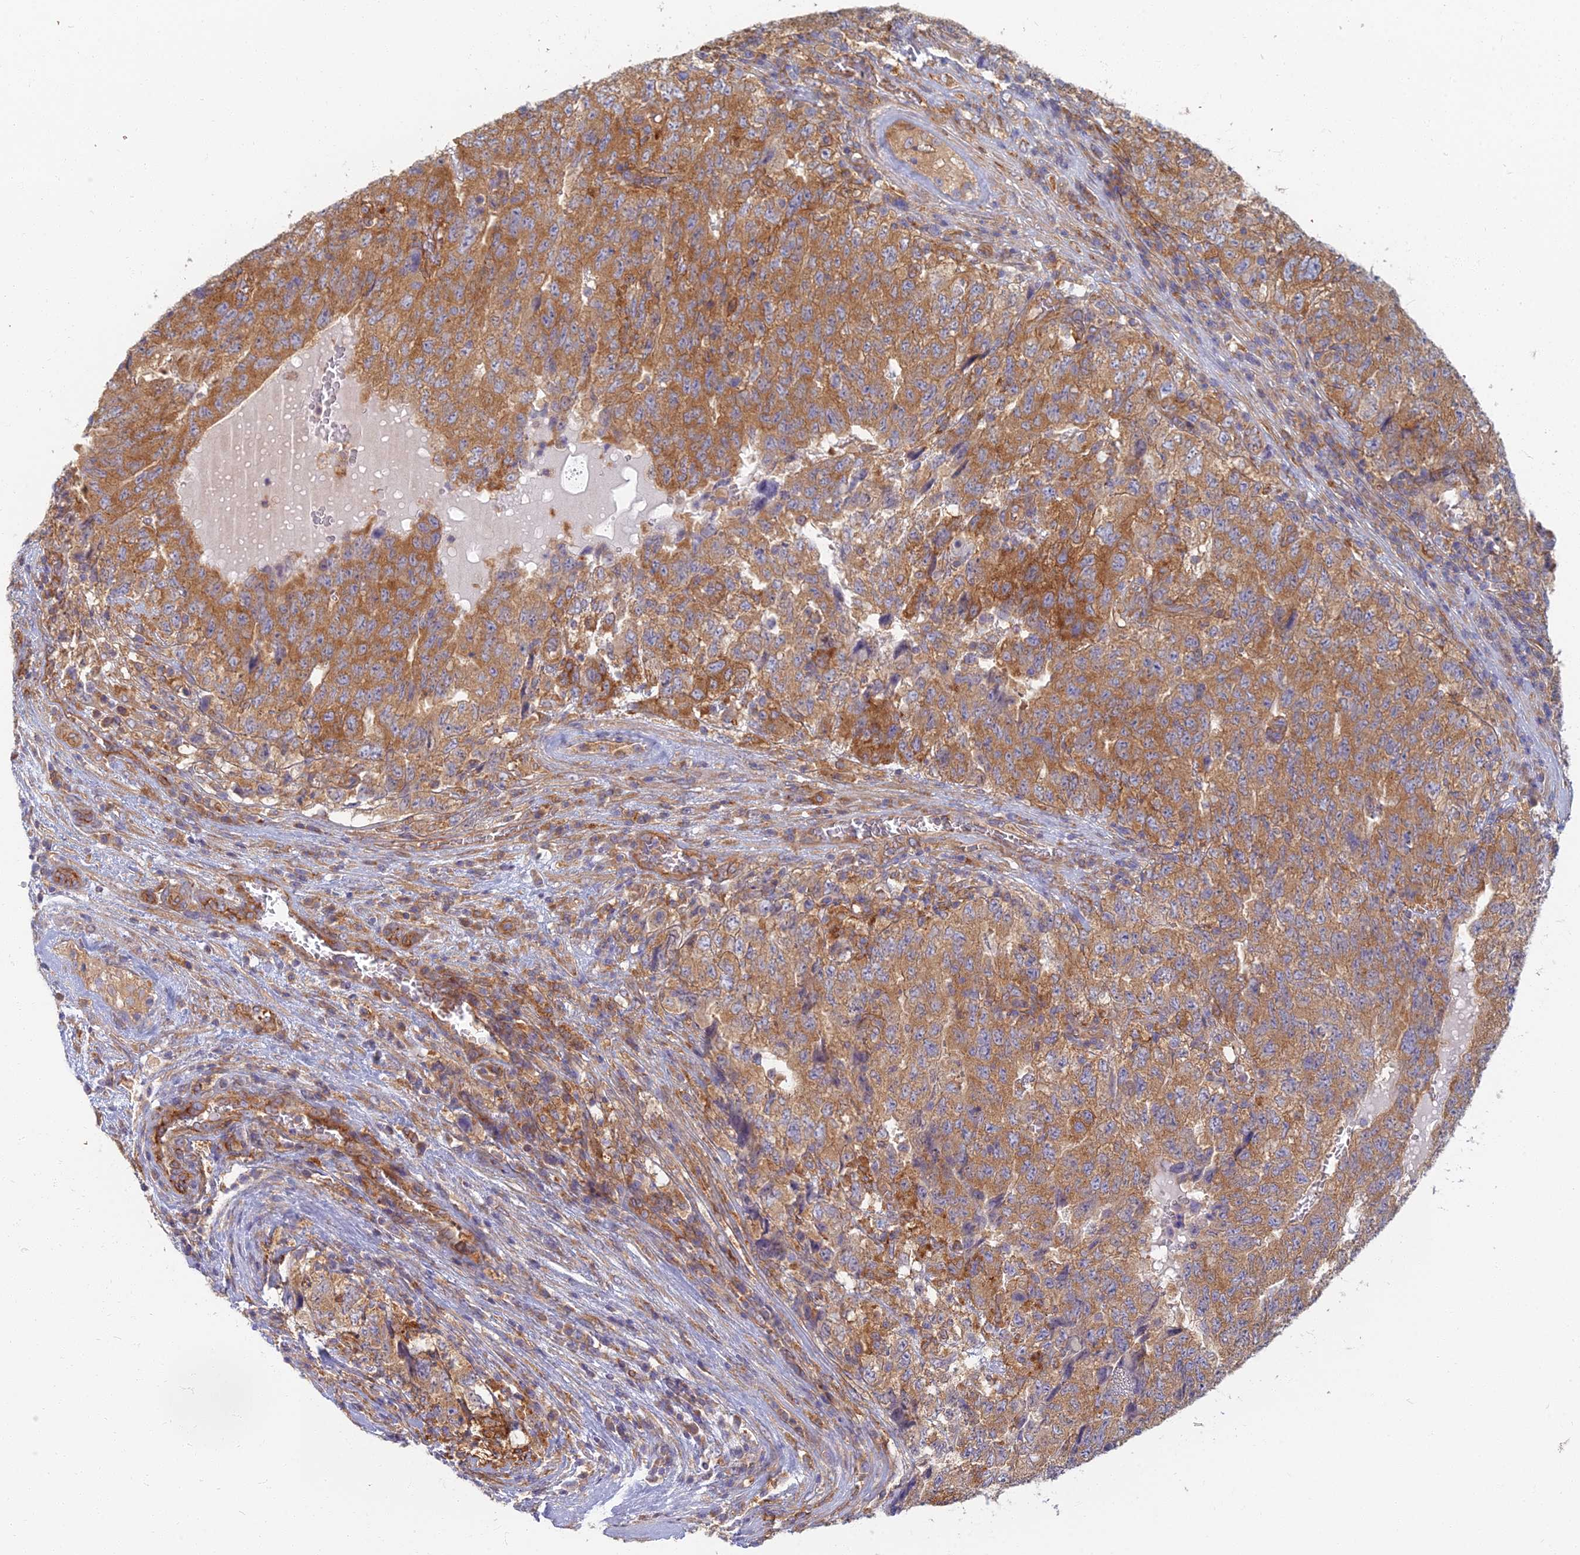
{"staining": {"intensity": "moderate", "quantity": ">75%", "location": "cytoplasmic/membranous"}, "tissue": "testis cancer", "cell_type": "Tumor cells", "image_type": "cancer", "snomed": [{"axis": "morphology", "description": "Carcinoma, Embryonal, NOS"}, {"axis": "topography", "description": "Testis"}], "caption": "Testis embryonal carcinoma stained with a protein marker demonstrates moderate staining in tumor cells.", "gene": "RBSN", "patient": {"sex": "male", "age": 34}}